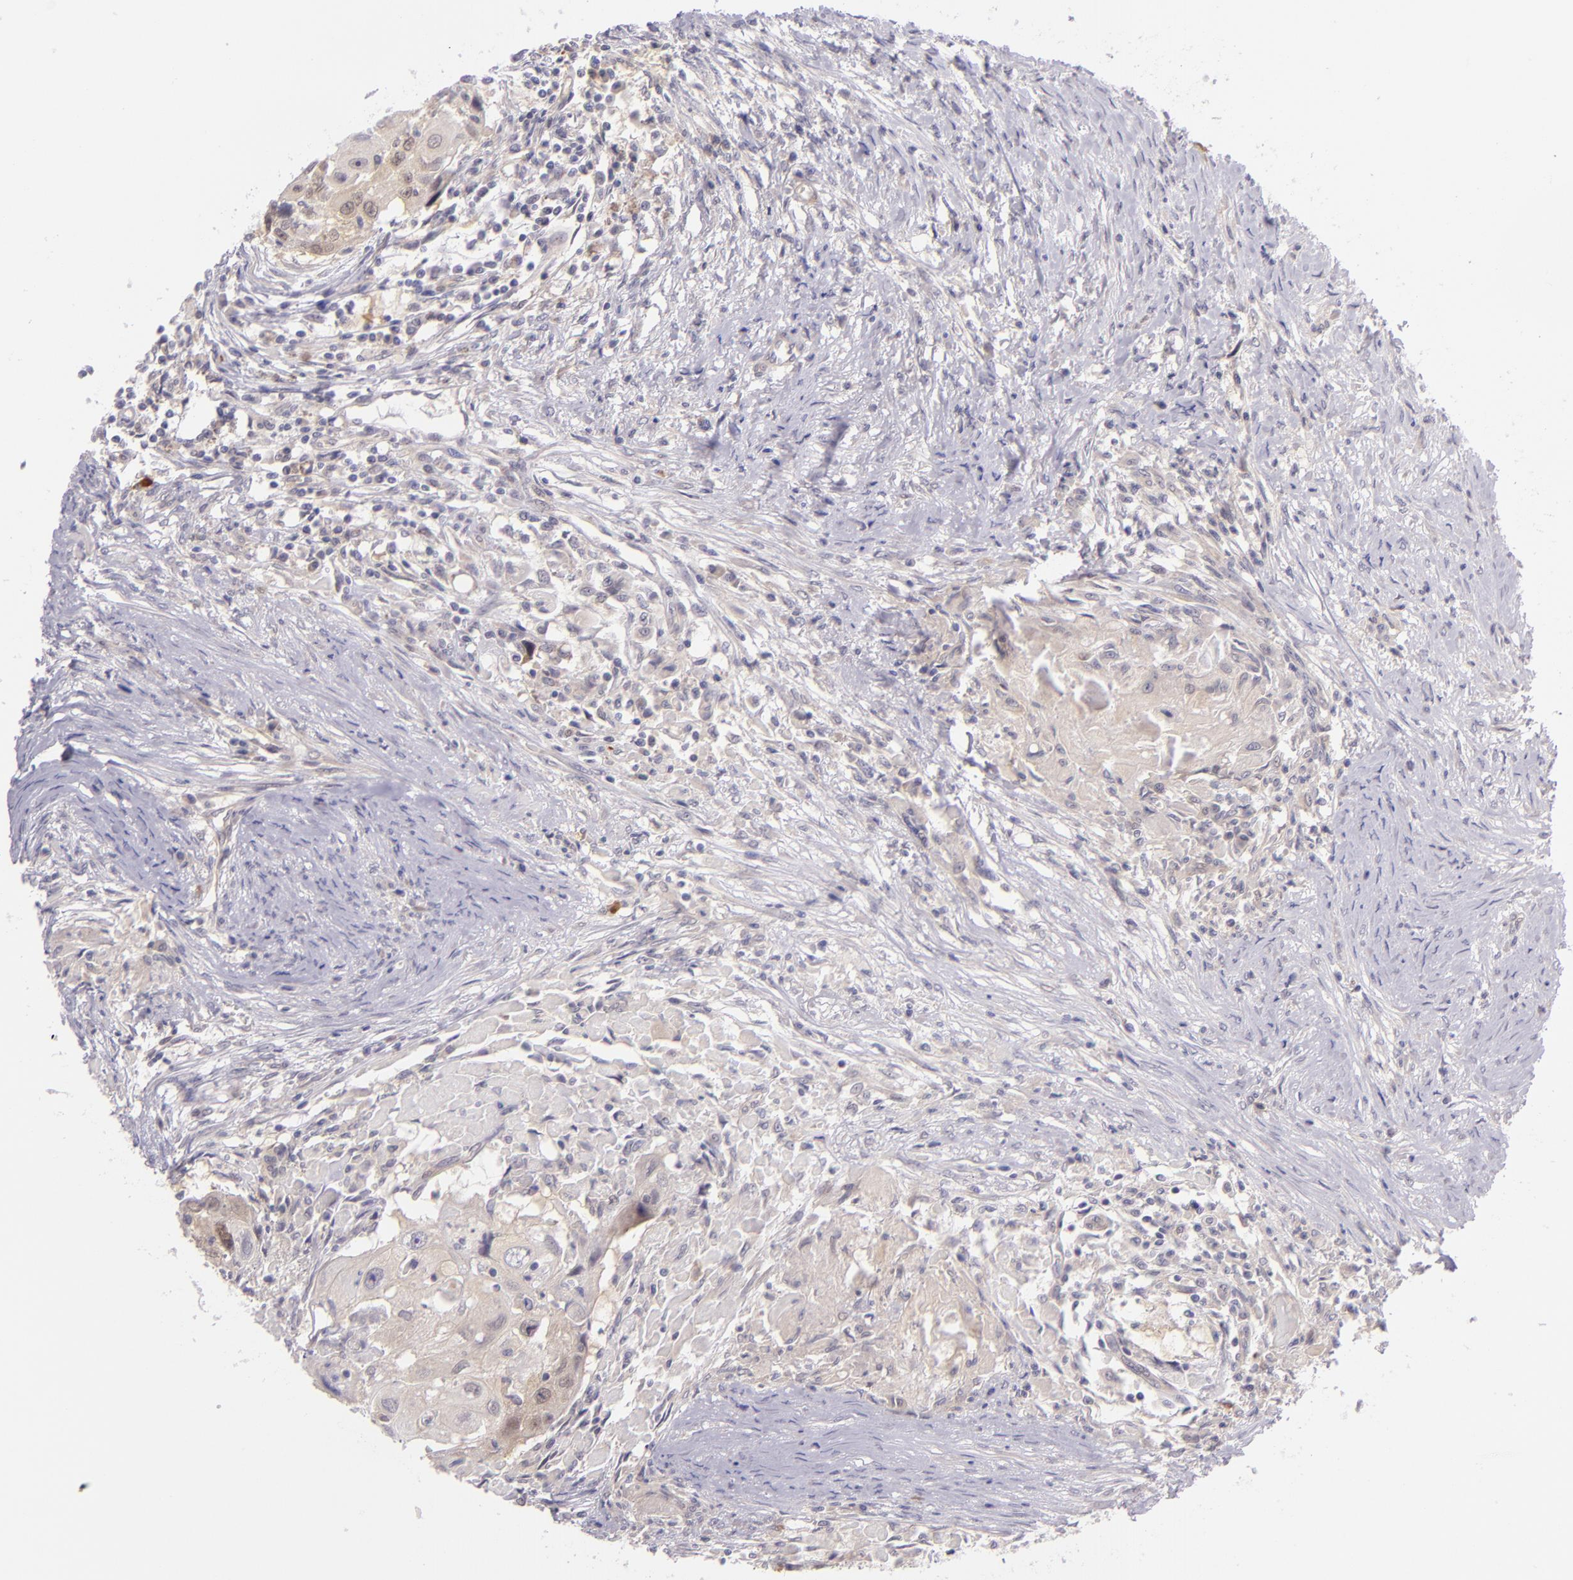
{"staining": {"intensity": "weak", "quantity": "<25%", "location": "cytoplasmic/membranous"}, "tissue": "head and neck cancer", "cell_type": "Tumor cells", "image_type": "cancer", "snomed": [{"axis": "morphology", "description": "Squamous cell carcinoma, NOS"}, {"axis": "topography", "description": "Head-Neck"}], "caption": "Tumor cells are negative for brown protein staining in head and neck squamous cell carcinoma.", "gene": "CSE1L", "patient": {"sex": "male", "age": 64}}